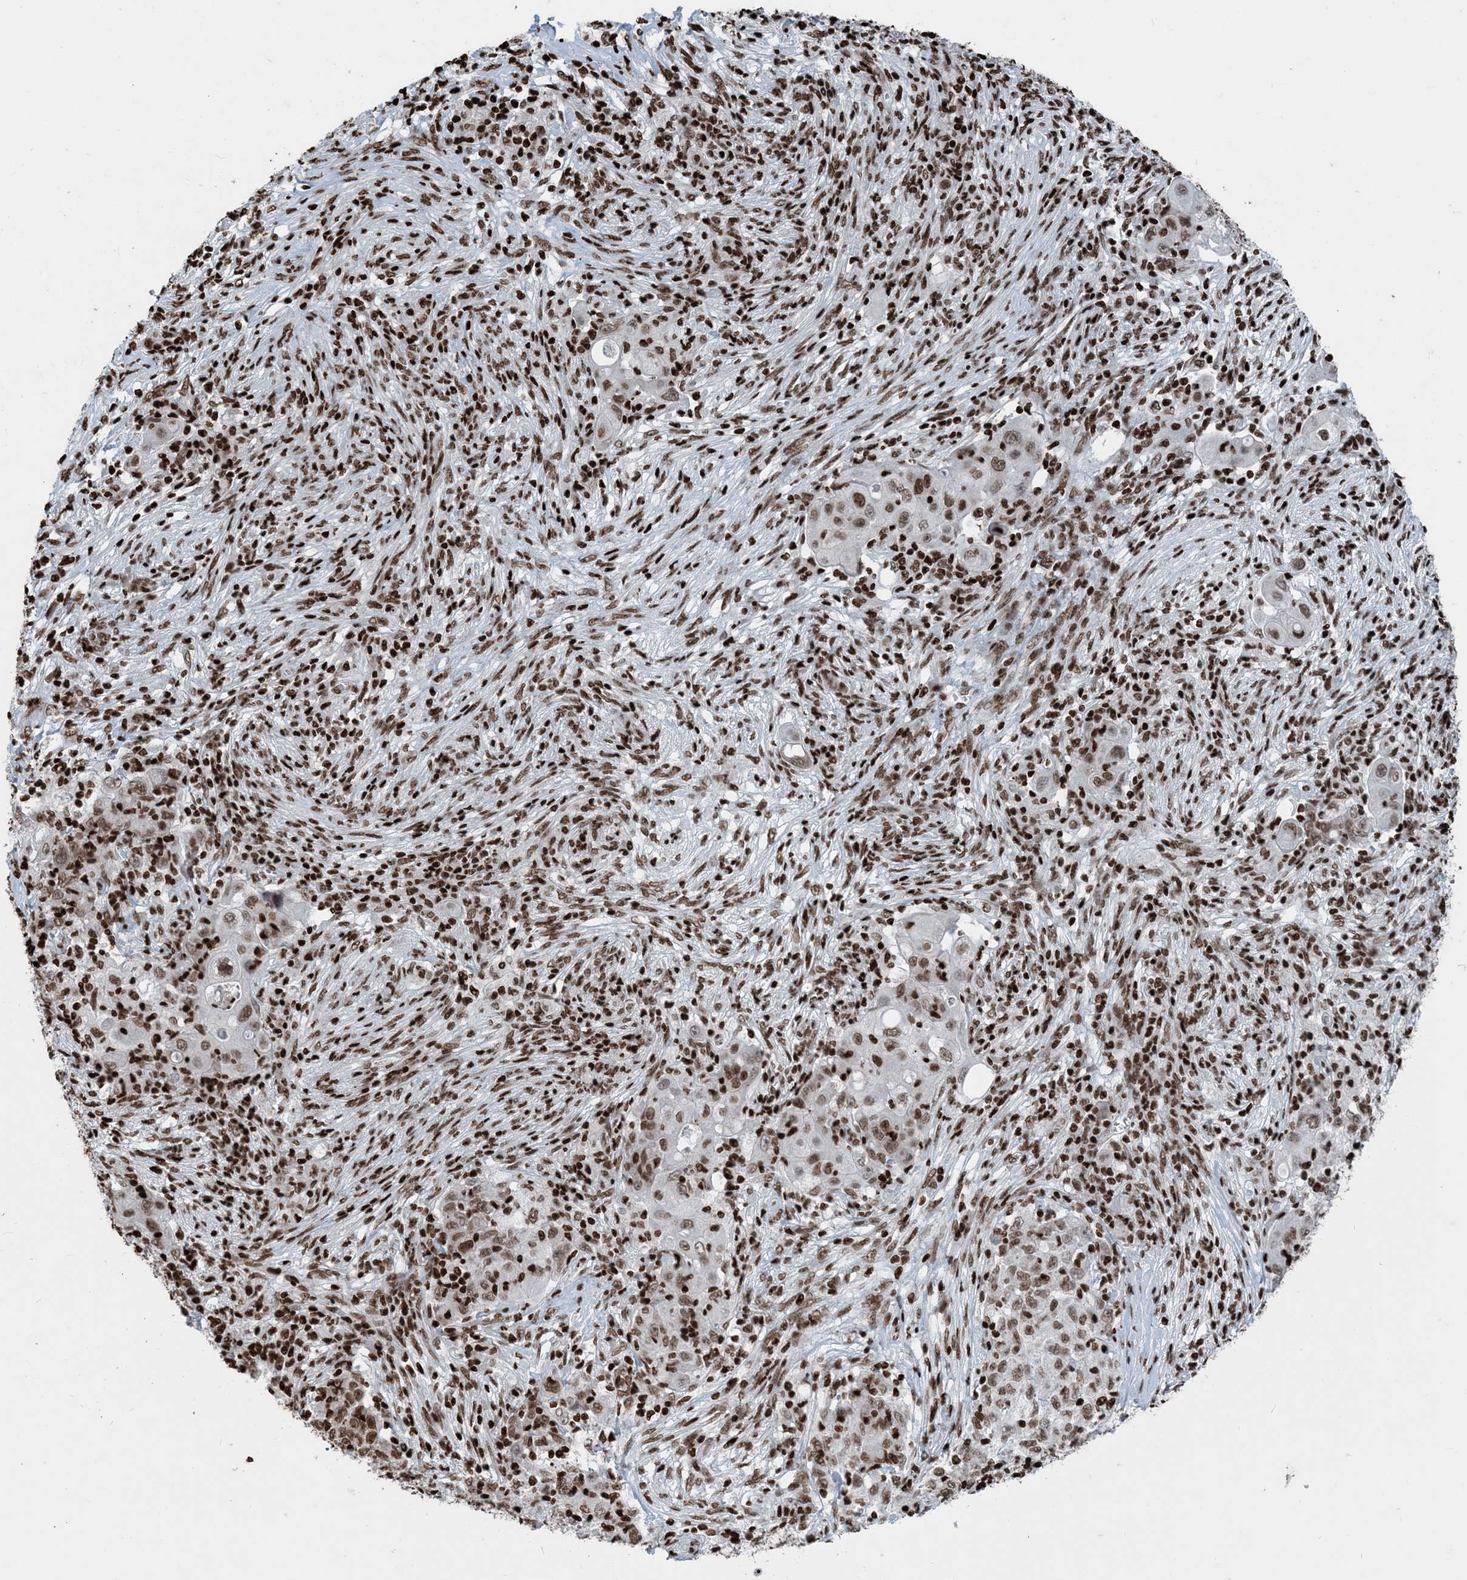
{"staining": {"intensity": "moderate", "quantity": ">75%", "location": "nuclear"}, "tissue": "ovarian cancer", "cell_type": "Tumor cells", "image_type": "cancer", "snomed": [{"axis": "morphology", "description": "Carcinoma, endometroid"}, {"axis": "topography", "description": "Ovary"}], "caption": "A photomicrograph showing moderate nuclear expression in about >75% of tumor cells in ovarian cancer (endometroid carcinoma), as visualized by brown immunohistochemical staining.", "gene": "H3-3B", "patient": {"sex": "female", "age": 42}}